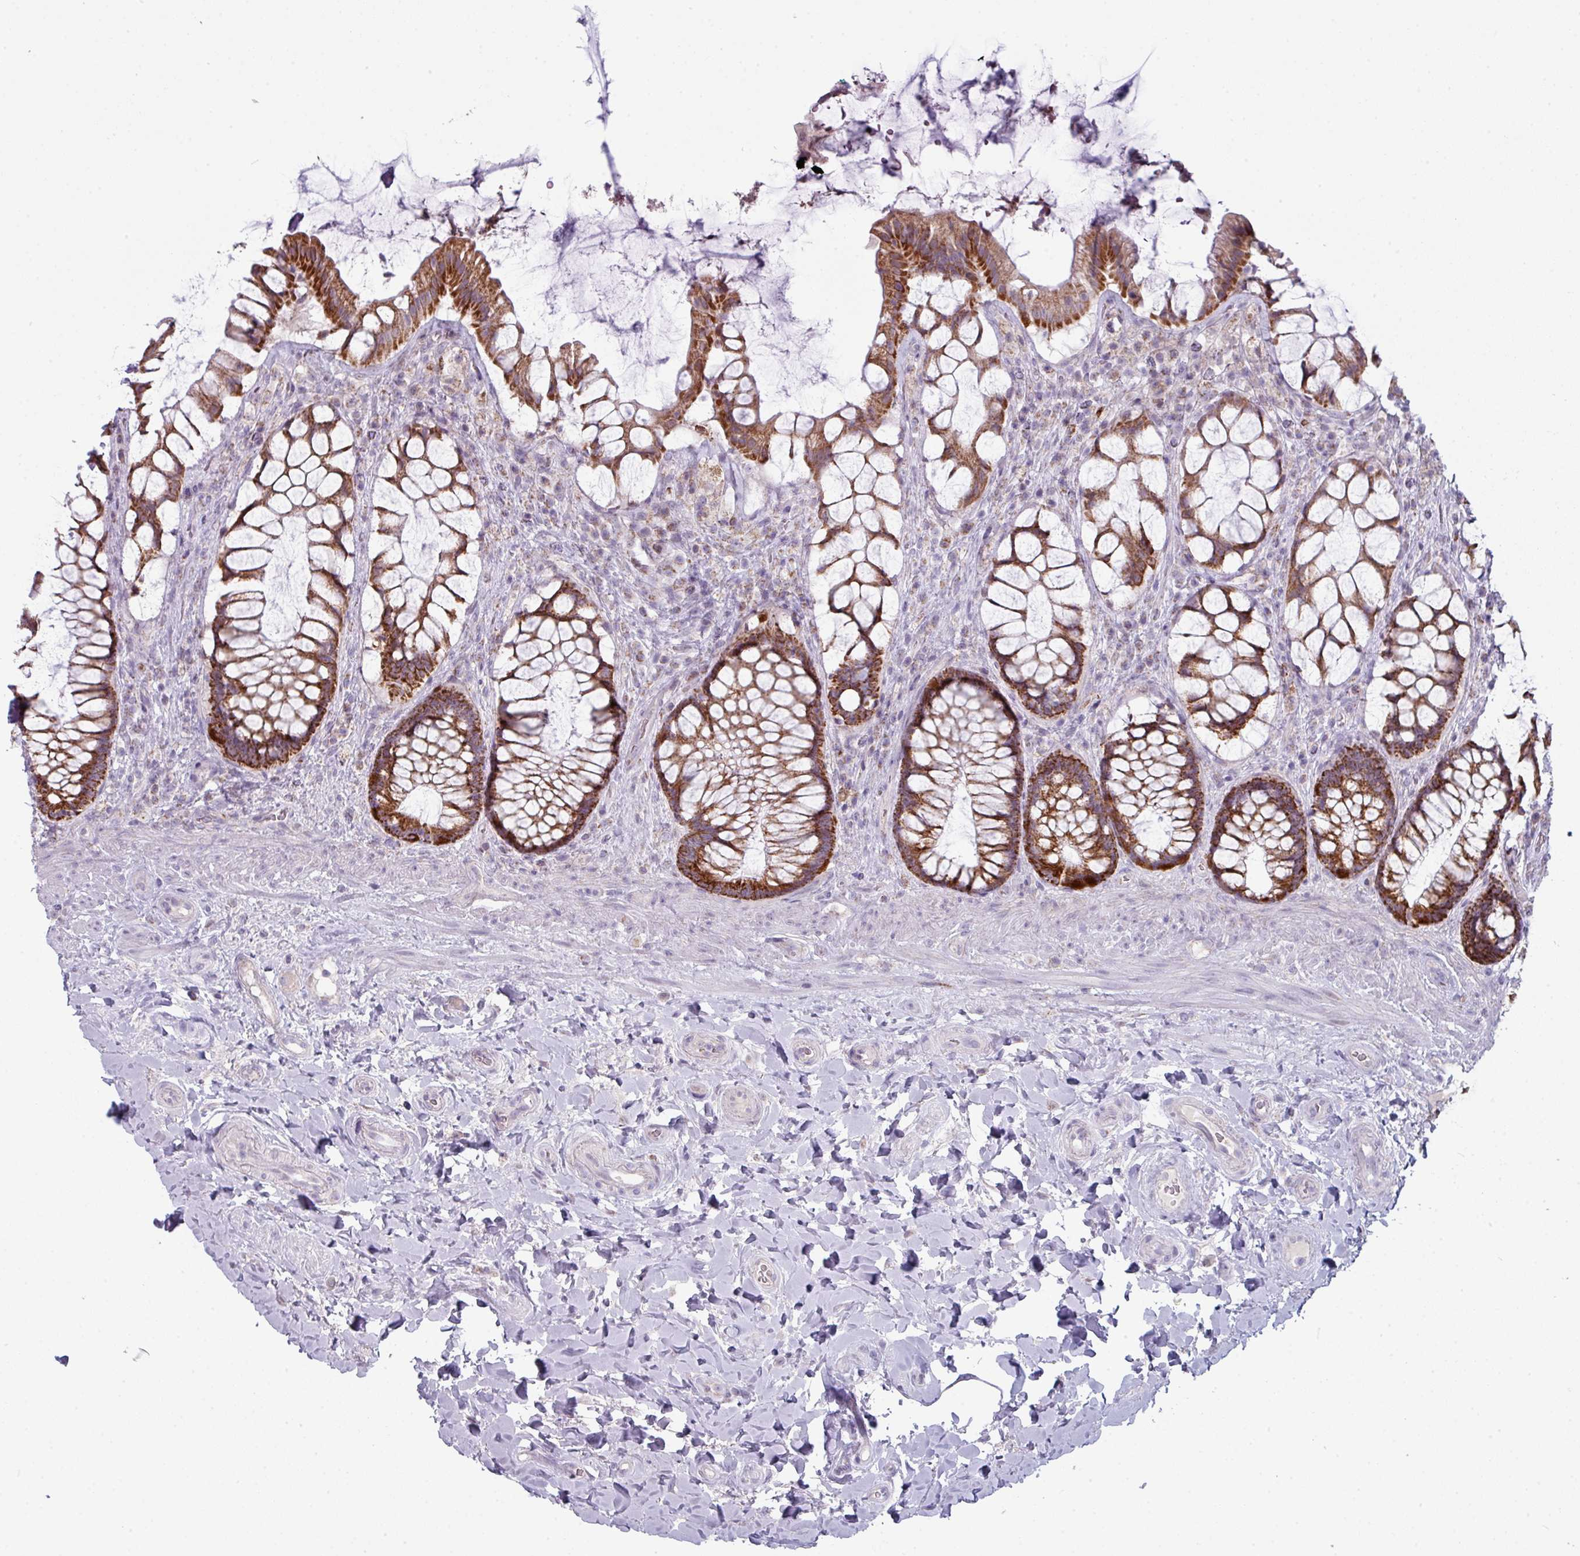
{"staining": {"intensity": "strong", "quantity": ">75%", "location": "cytoplasmic/membranous"}, "tissue": "rectum", "cell_type": "Glandular cells", "image_type": "normal", "snomed": [{"axis": "morphology", "description": "Normal tissue, NOS"}, {"axis": "topography", "description": "Rectum"}], "caption": "A high-resolution micrograph shows immunohistochemistry (IHC) staining of benign rectum, which displays strong cytoplasmic/membranous staining in about >75% of glandular cells. The protein of interest is stained brown, and the nuclei are stained in blue (DAB IHC with brightfield microscopy, high magnification).", "gene": "ZNF615", "patient": {"sex": "female", "age": 58}}